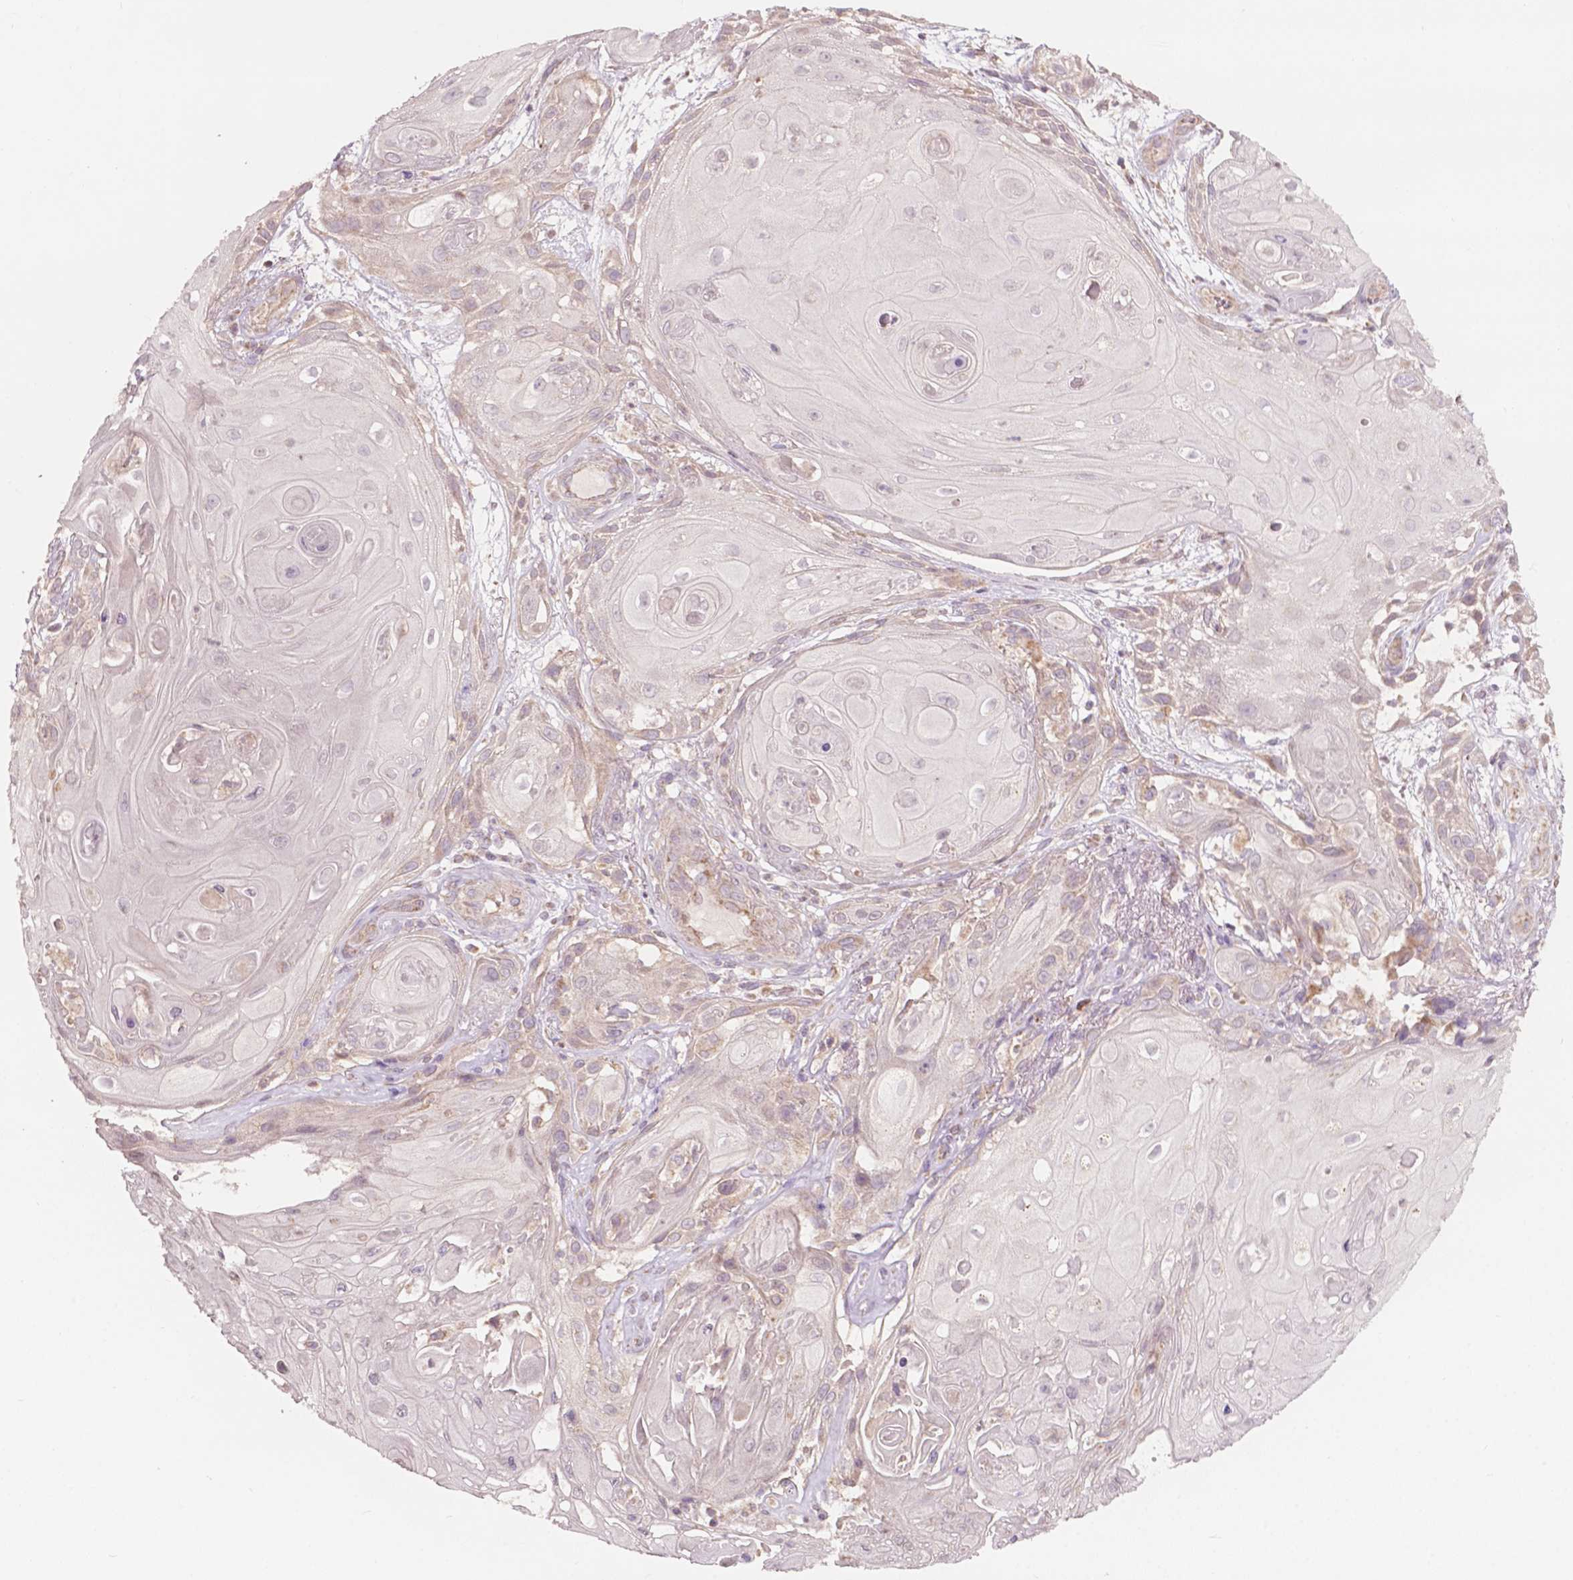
{"staining": {"intensity": "weak", "quantity": "25%-75%", "location": "cytoplasmic/membranous"}, "tissue": "skin cancer", "cell_type": "Tumor cells", "image_type": "cancer", "snomed": [{"axis": "morphology", "description": "Squamous cell carcinoma, NOS"}, {"axis": "topography", "description": "Skin"}], "caption": "An IHC image of tumor tissue is shown. Protein staining in brown highlights weak cytoplasmic/membranous positivity in squamous cell carcinoma (skin) within tumor cells.", "gene": "NDUFA10", "patient": {"sex": "male", "age": 62}}